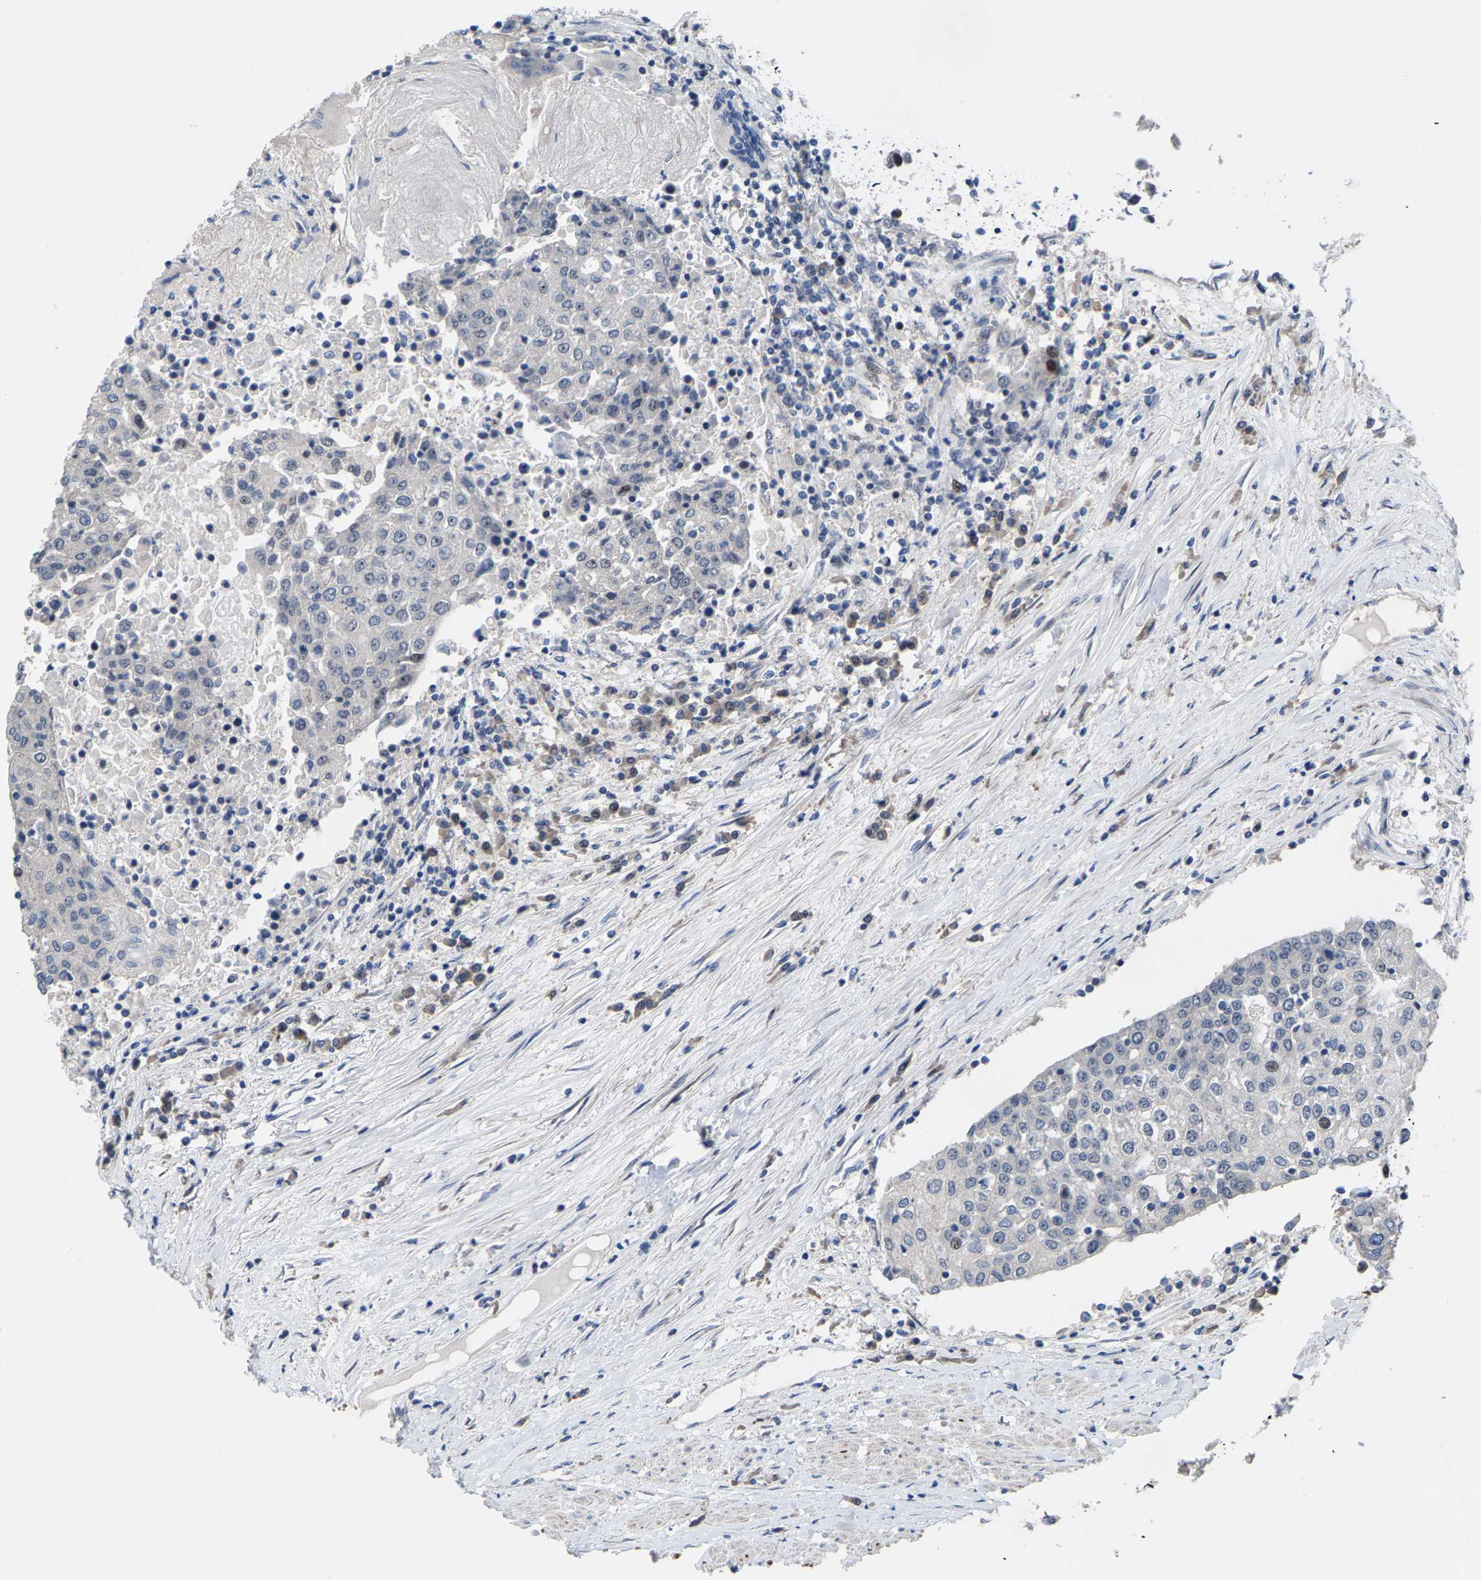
{"staining": {"intensity": "negative", "quantity": "none", "location": "none"}, "tissue": "urothelial cancer", "cell_type": "Tumor cells", "image_type": "cancer", "snomed": [{"axis": "morphology", "description": "Urothelial carcinoma, High grade"}, {"axis": "topography", "description": "Urinary bladder"}], "caption": "Immunohistochemistry (IHC) histopathology image of human urothelial cancer stained for a protein (brown), which demonstrates no staining in tumor cells.", "gene": "HAUS6", "patient": {"sex": "female", "age": 85}}